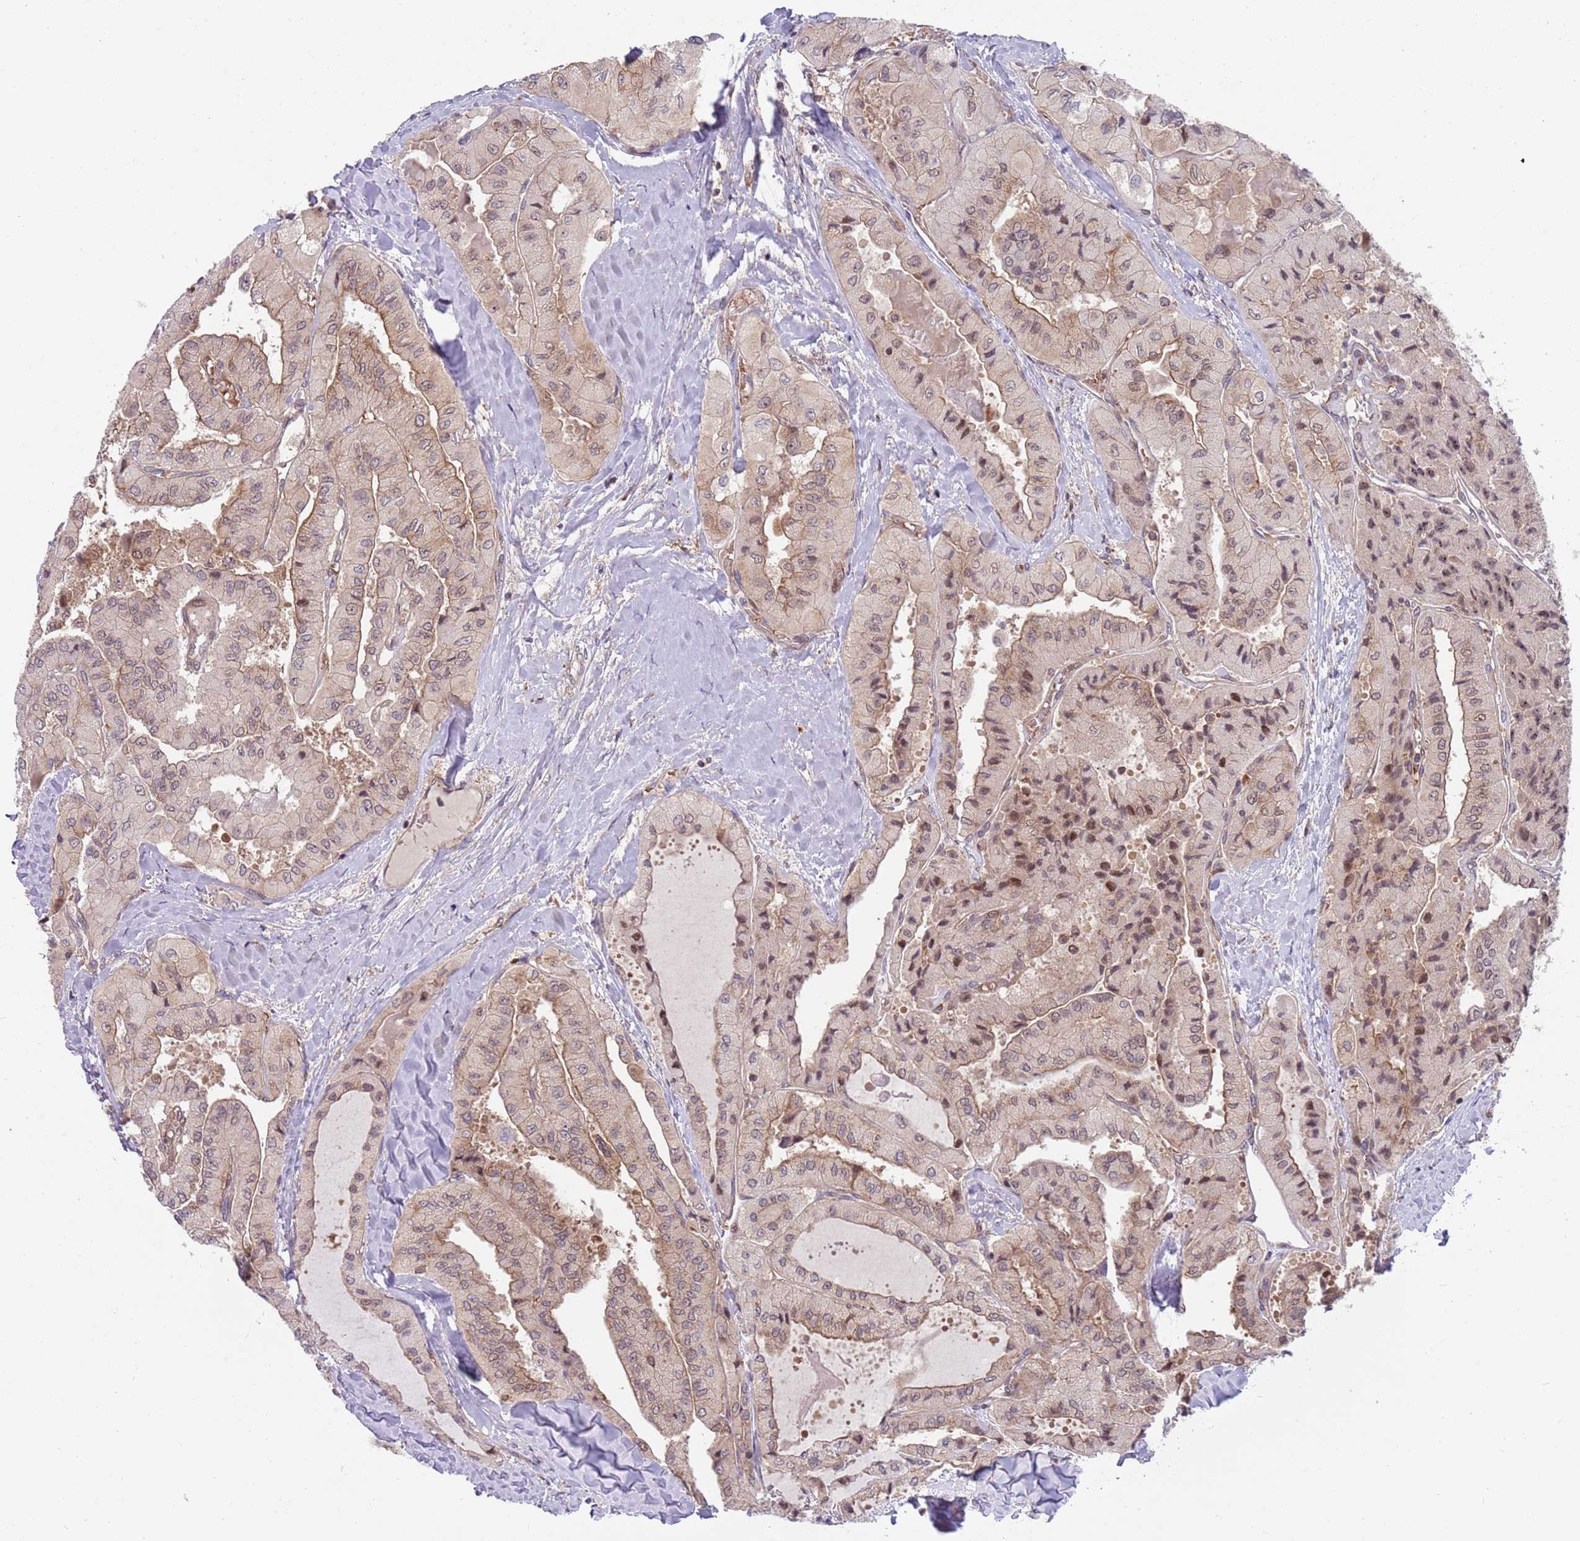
{"staining": {"intensity": "weak", "quantity": "25%-75%", "location": "cytoplasmic/membranous,nuclear"}, "tissue": "thyroid cancer", "cell_type": "Tumor cells", "image_type": "cancer", "snomed": [{"axis": "morphology", "description": "Normal tissue, NOS"}, {"axis": "morphology", "description": "Papillary adenocarcinoma, NOS"}, {"axis": "topography", "description": "Thyroid gland"}], "caption": "Immunohistochemical staining of thyroid cancer shows weak cytoplasmic/membranous and nuclear protein positivity in approximately 25%-75% of tumor cells. The protein is stained brown, and the nuclei are stained in blue (DAB (3,3'-diaminobenzidine) IHC with brightfield microscopy, high magnification).", "gene": "GGA1", "patient": {"sex": "female", "age": 59}}